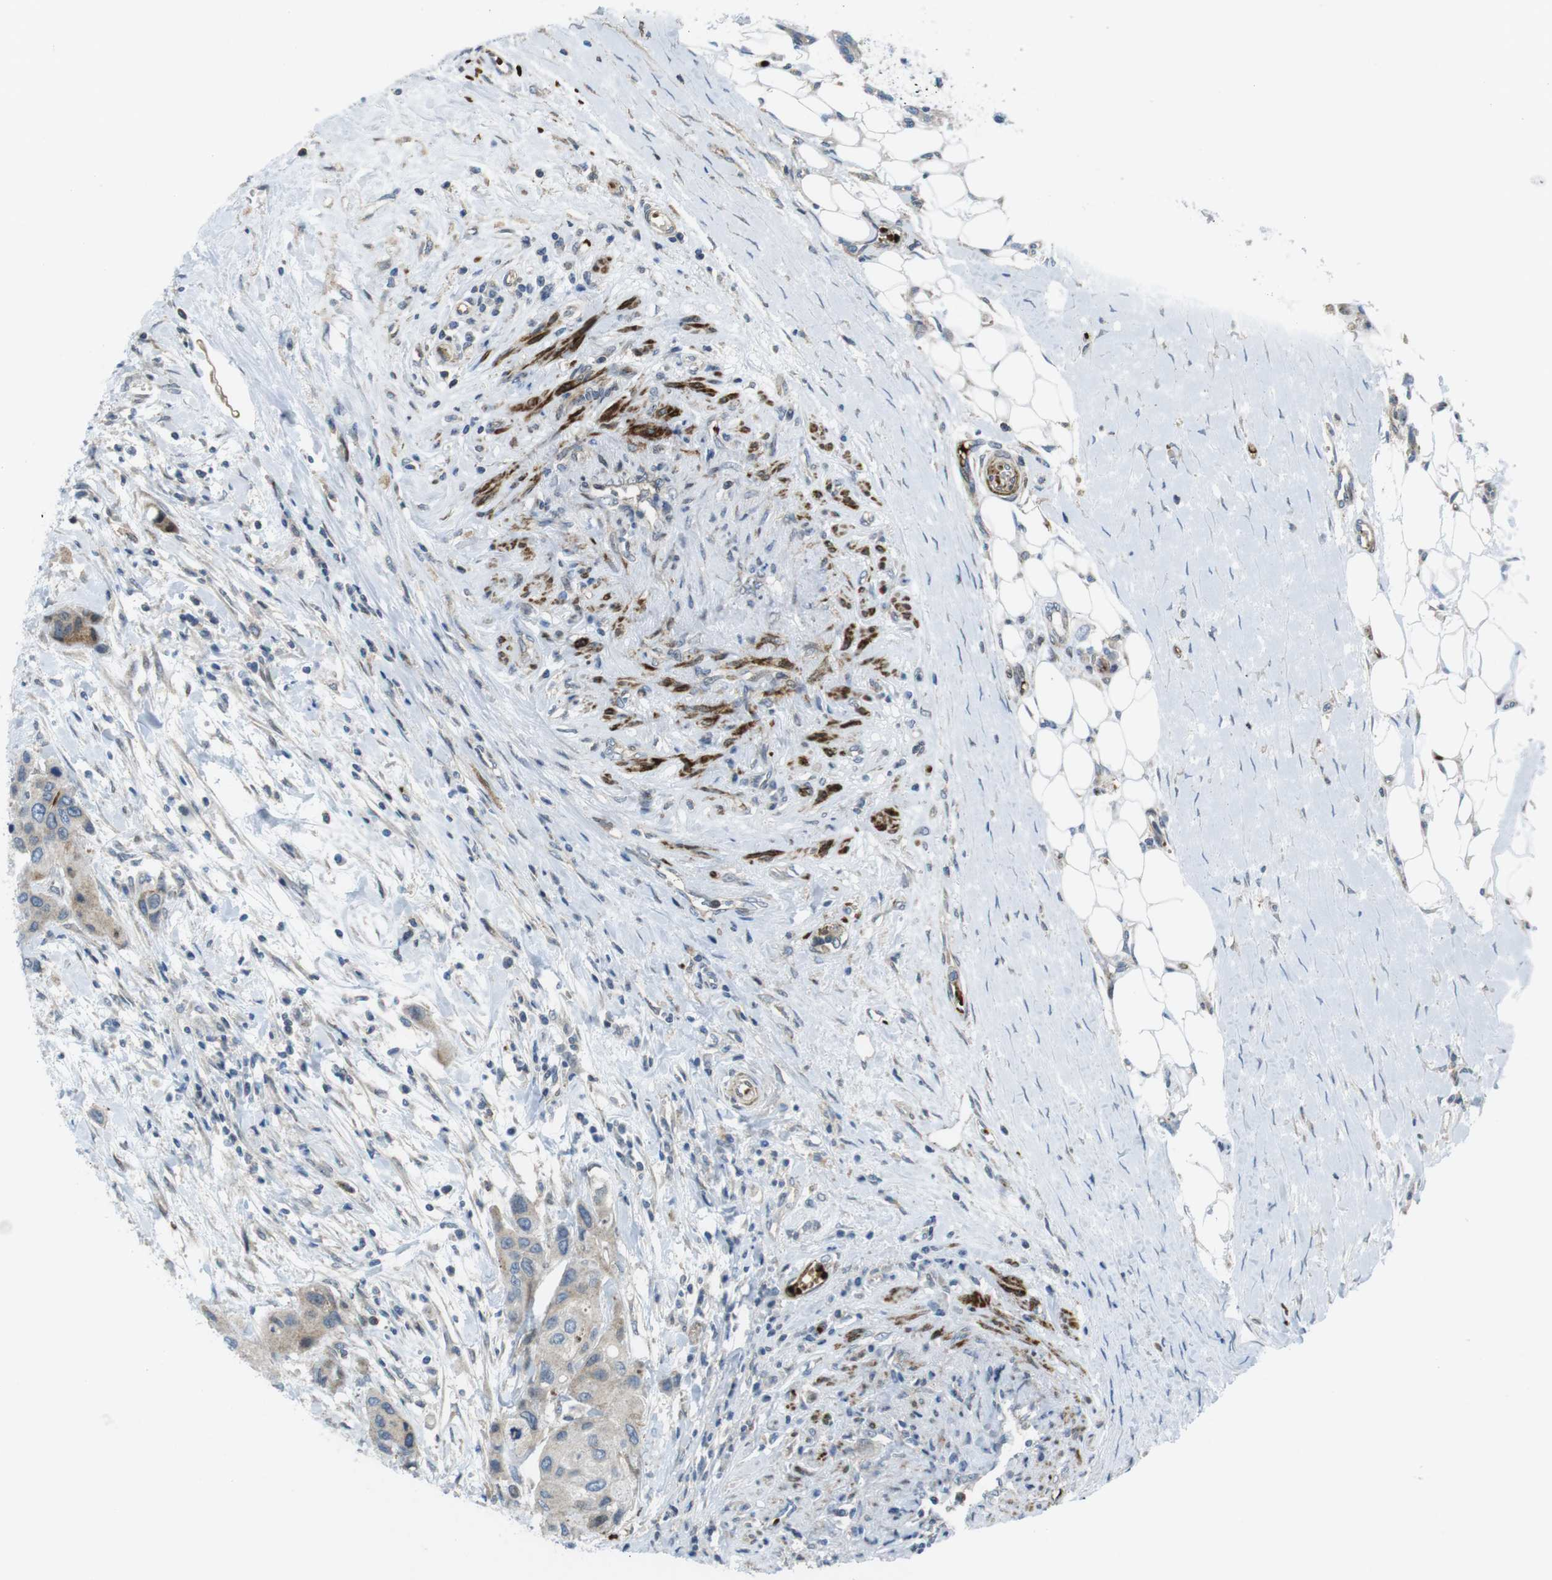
{"staining": {"intensity": "weak", "quantity": ">75%", "location": "cytoplasmic/membranous"}, "tissue": "urothelial cancer", "cell_type": "Tumor cells", "image_type": "cancer", "snomed": [{"axis": "morphology", "description": "Urothelial carcinoma, High grade"}, {"axis": "topography", "description": "Urinary bladder"}], "caption": "Tumor cells reveal low levels of weak cytoplasmic/membranous staining in approximately >75% of cells in high-grade urothelial carcinoma.", "gene": "CUL7", "patient": {"sex": "female", "age": 56}}